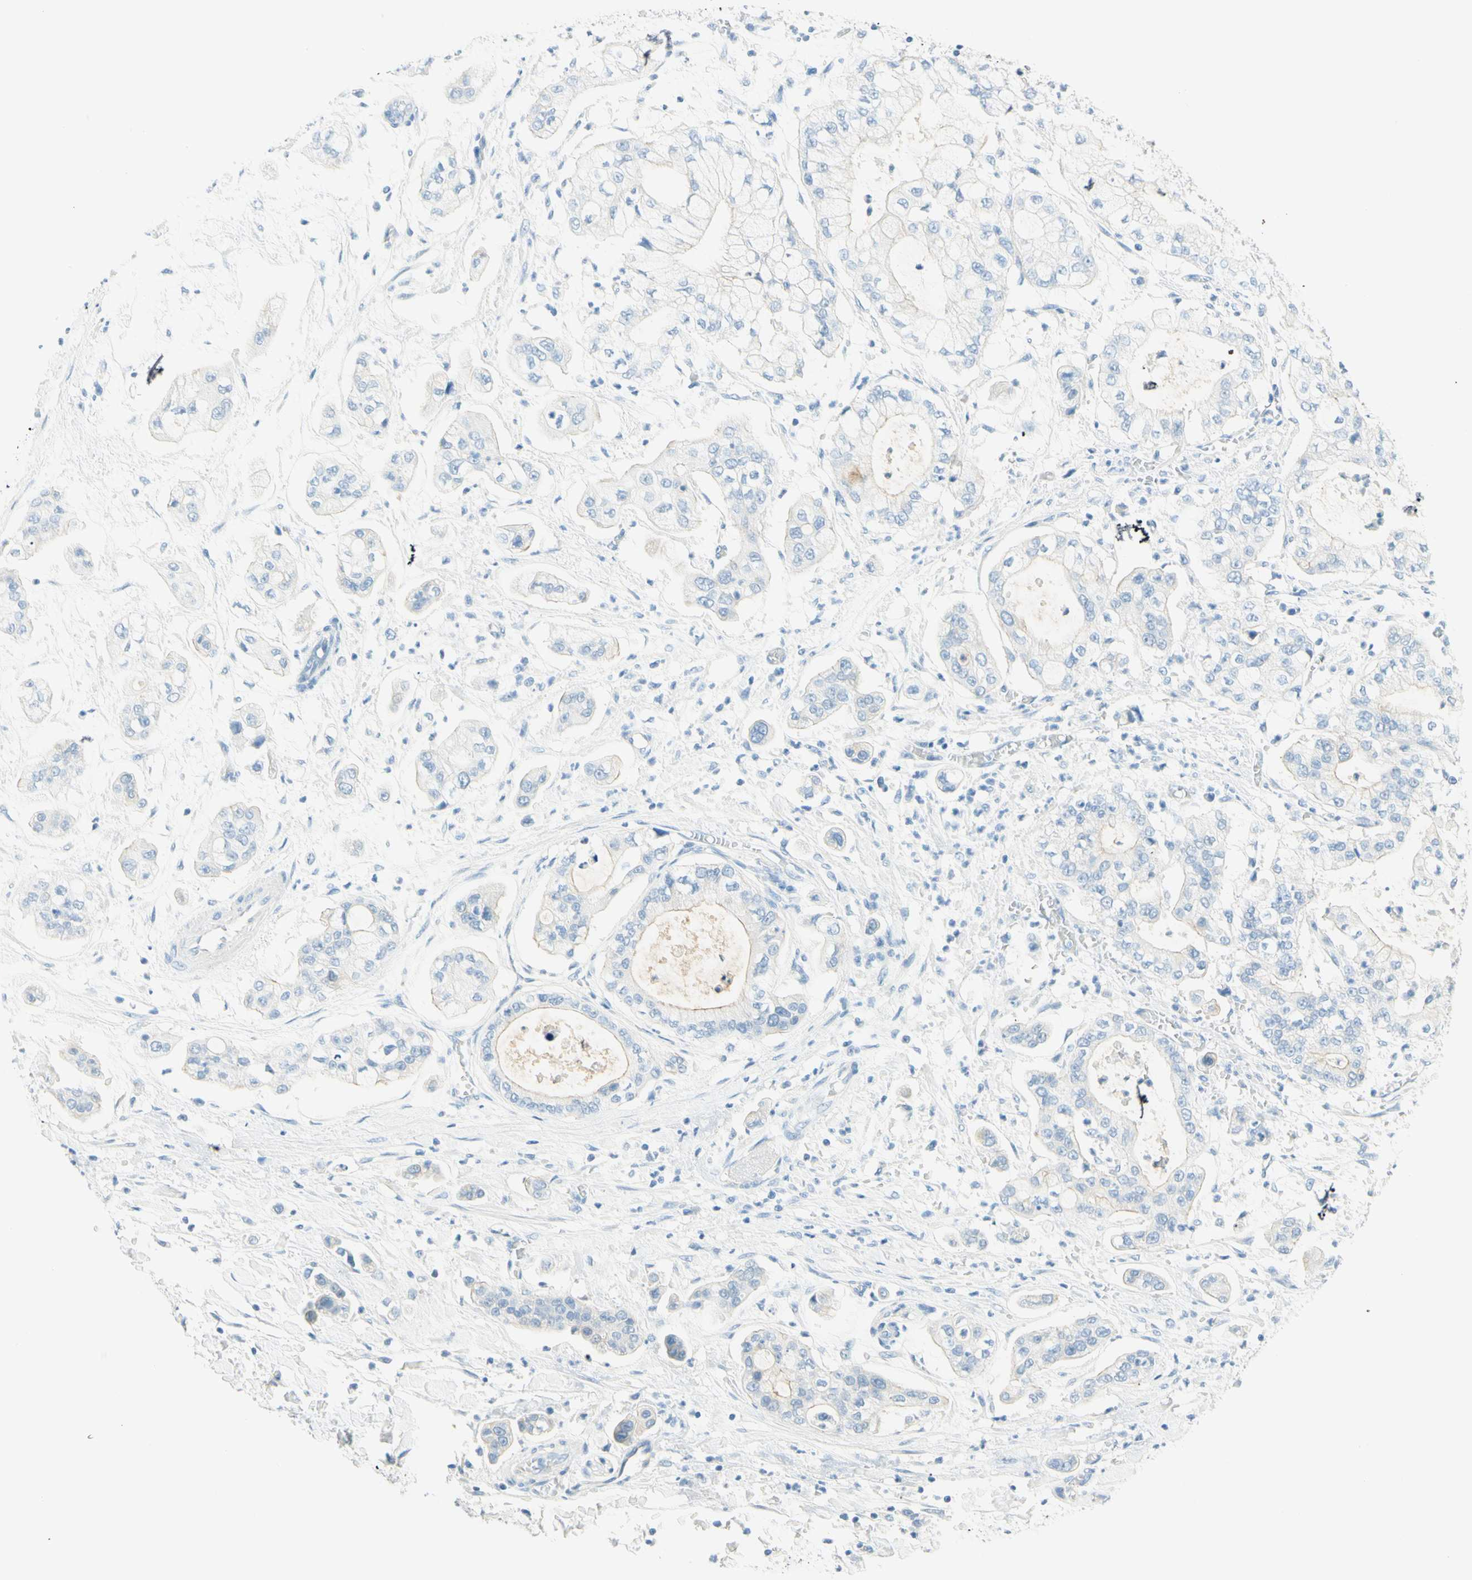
{"staining": {"intensity": "negative", "quantity": "none", "location": "none"}, "tissue": "stomach cancer", "cell_type": "Tumor cells", "image_type": "cancer", "snomed": [{"axis": "morphology", "description": "Adenocarcinoma, NOS"}, {"axis": "topography", "description": "Stomach"}], "caption": "Immunohistochemical staining of stomach cancer exhibits no significant positivity in tumor cells. The staining is performed using DAB (3,3'-diaminobenzidine) brown chromogen with nuclei counter-stained in using hematoxylin.", "gene": "TMEM132D", "patient": {"sex": "male", "age": 76}}